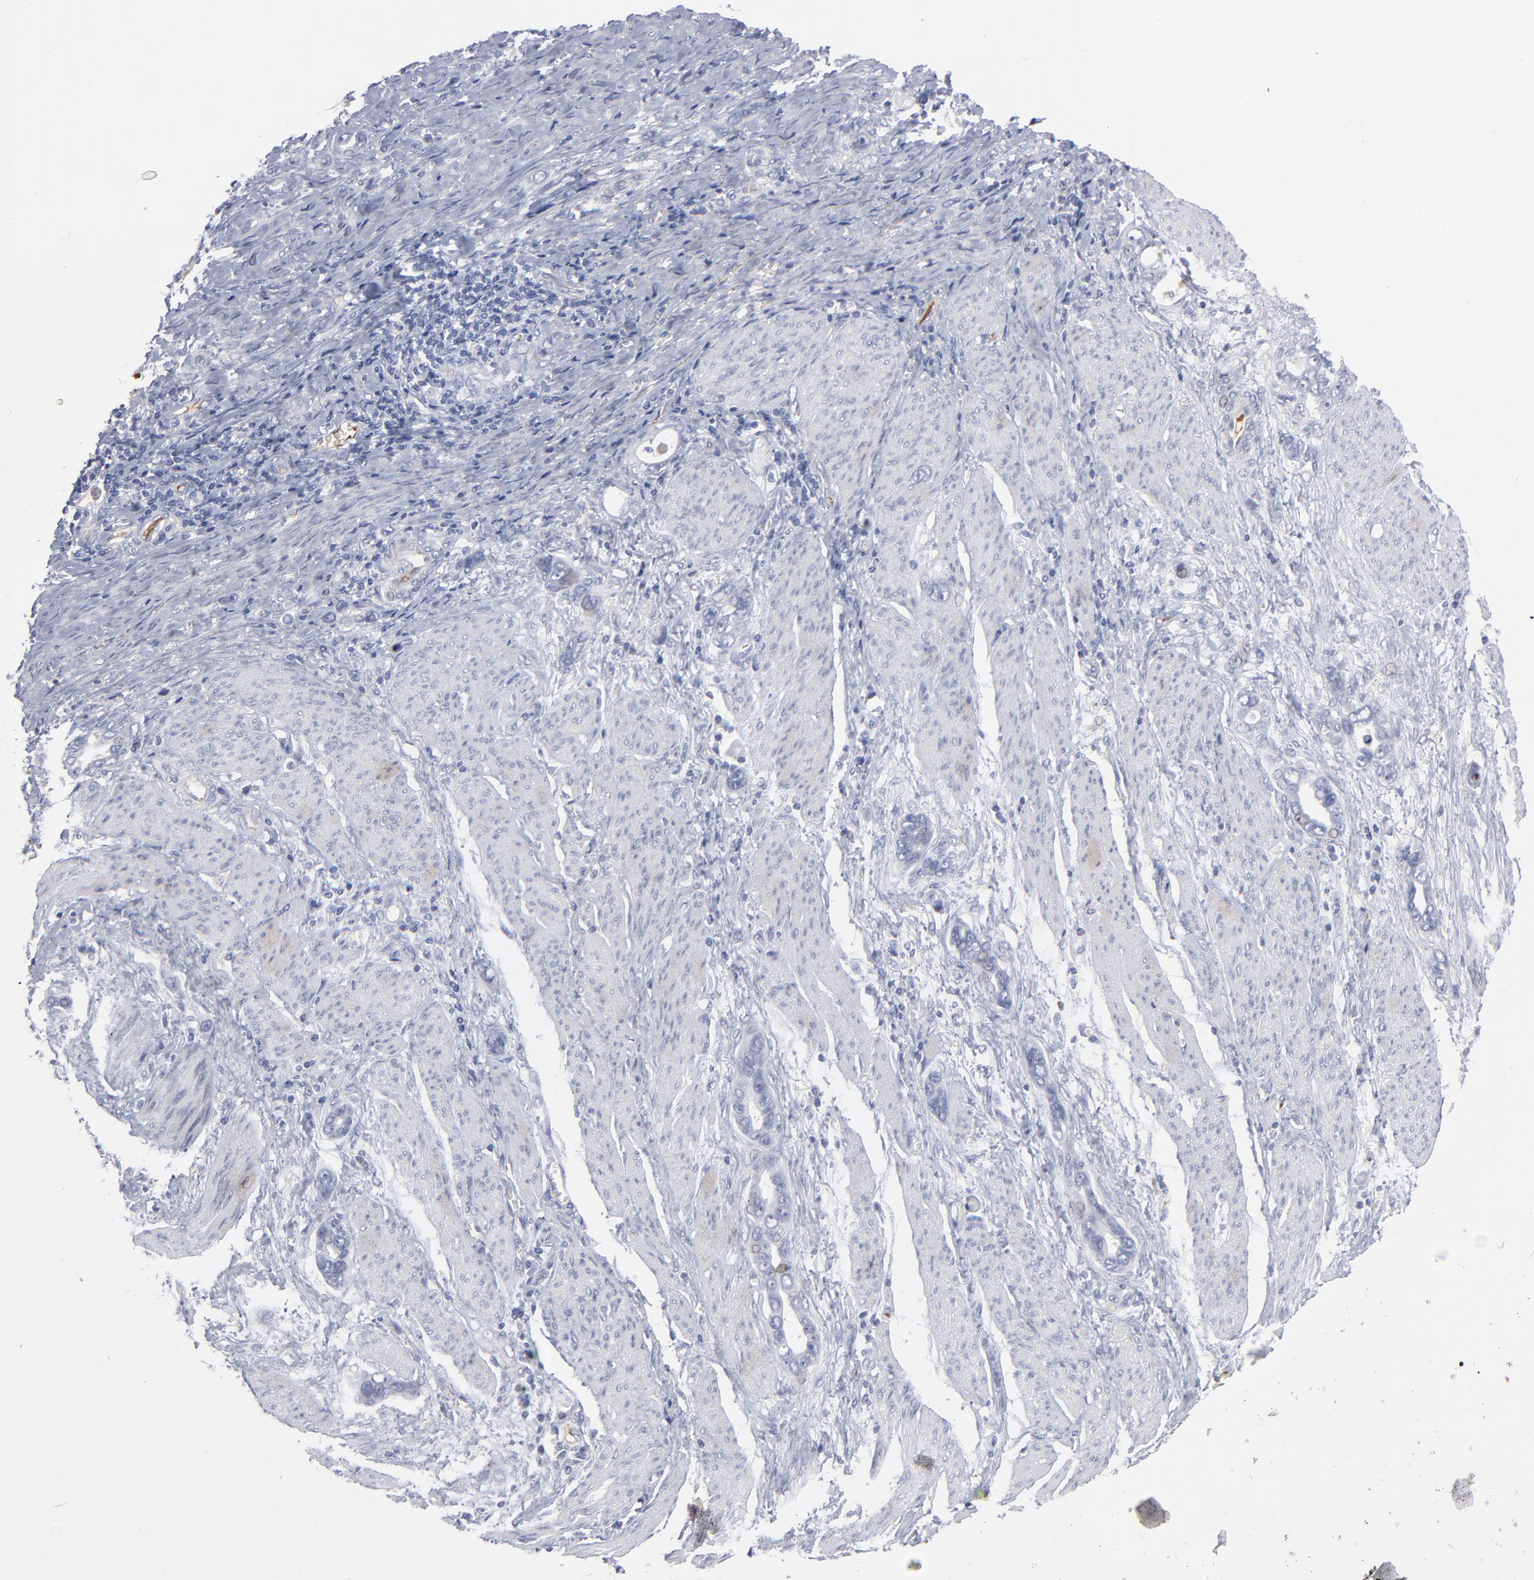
{"staining": {"intensity": "negative", "quantity": "none", "location": "none"}, "tissue": "stomach cancer", "cell_type": "Tumor cells", "image_type": "cancer", "snomed": [{"axis": "morphology", "description": "Adenocarcinoma, NOS"}, {"axis": "topography", "description": "Stomach"}], "caption": "The micrograph exhibits no staining of tumor cells in stomach cancer (adenocarcinoma).", "gene": "CCR3", "patient": {"sex": "male", "age": 78}}